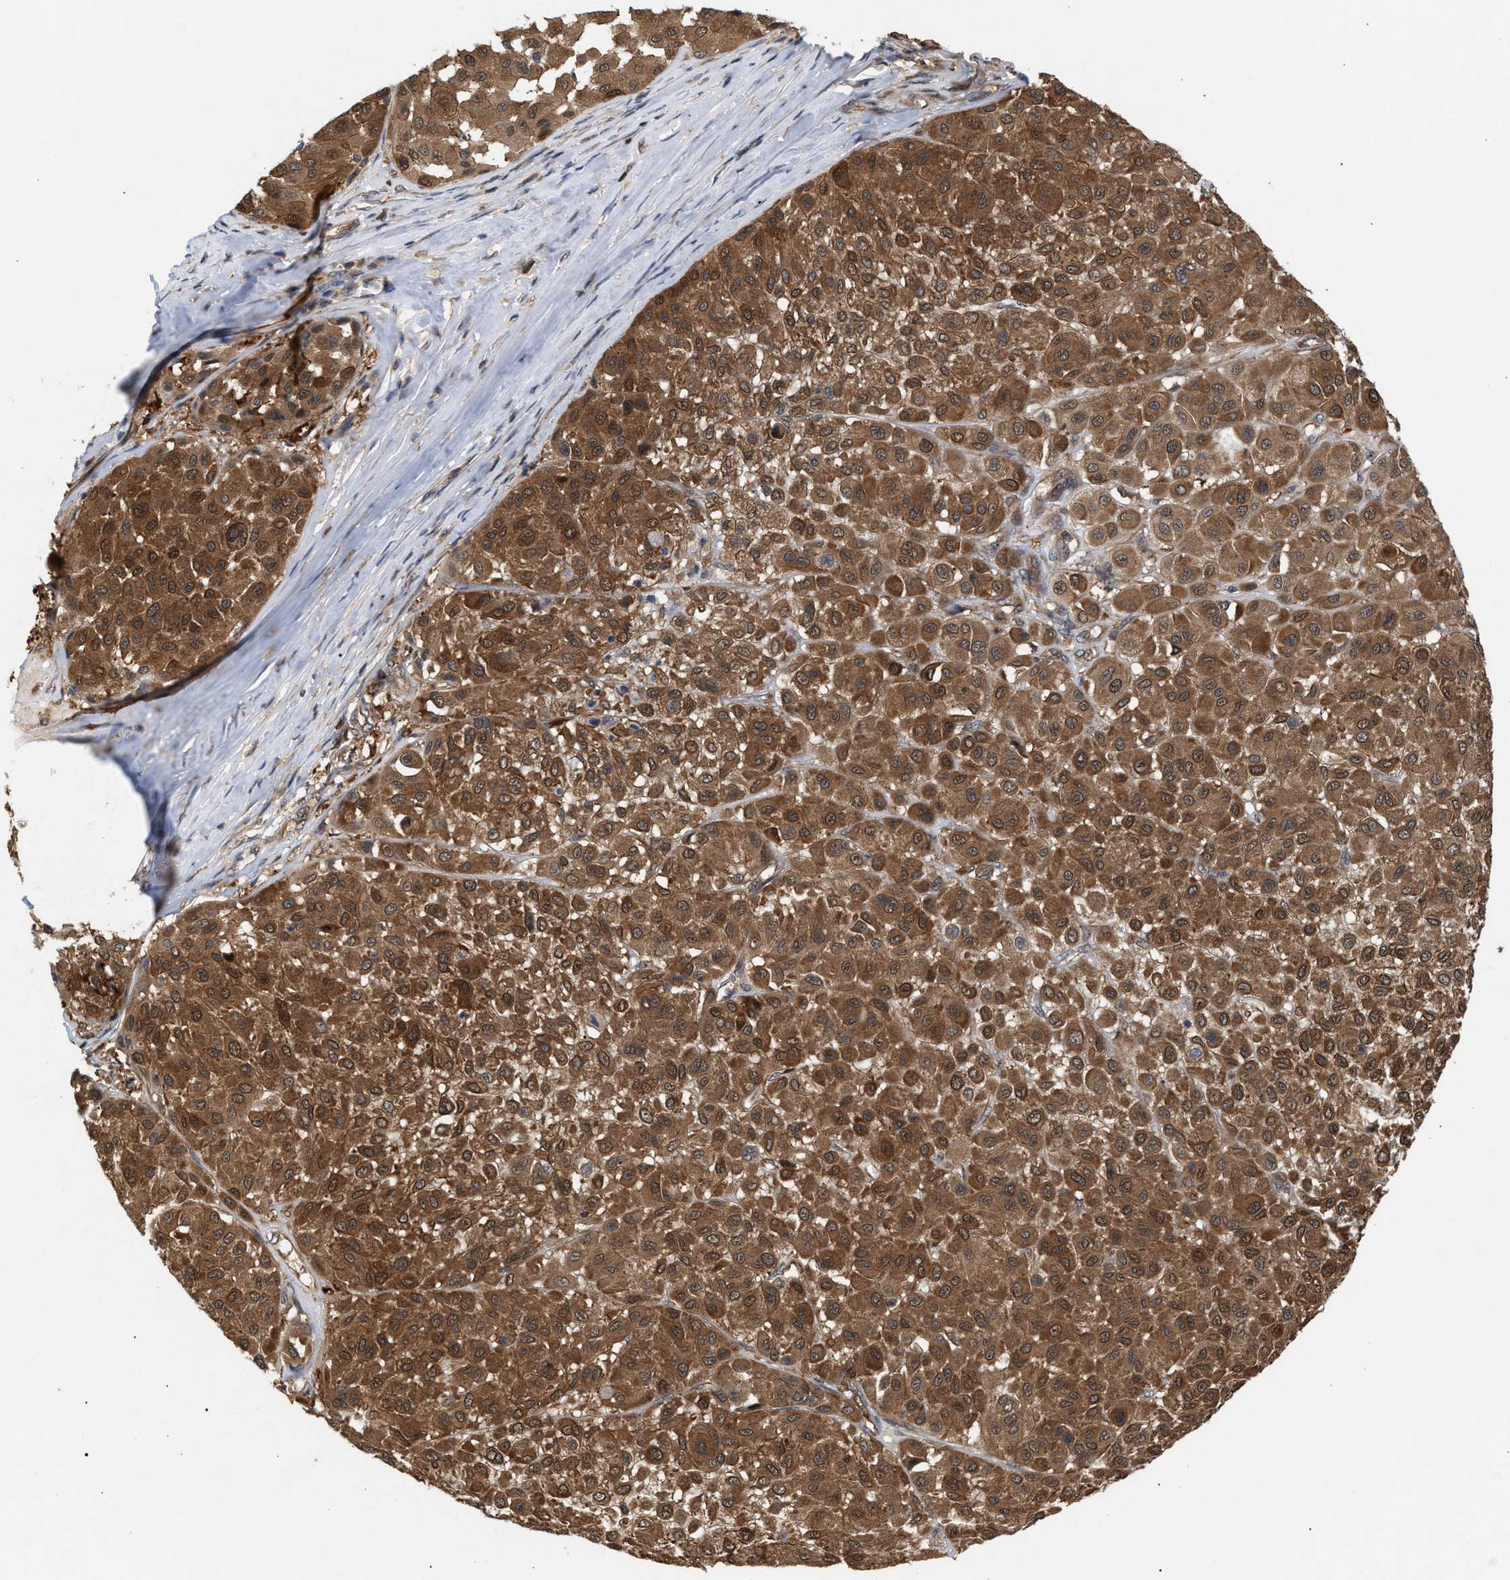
{"staining": {"intensity": "strong", "quantity": ">75%", "location": "cytoplasmic/membranous"}, "tissue": "melanoma", "cell_type": "Tumor cells", "image_type": "cancer", "snomed": [{"axis": "morphology", "description": "Malignant melanoma, Metastatic site"}, {"axis": "topography", "description": "Soft tissue"}], "caption": "The micrograph reveals a brown stain indicating the presence of a protein in the cytoplasmic/membranous of tumor cells in melanoma.", "gene": "GLOD4", "patient": {"sex": "male", "age": 41}}